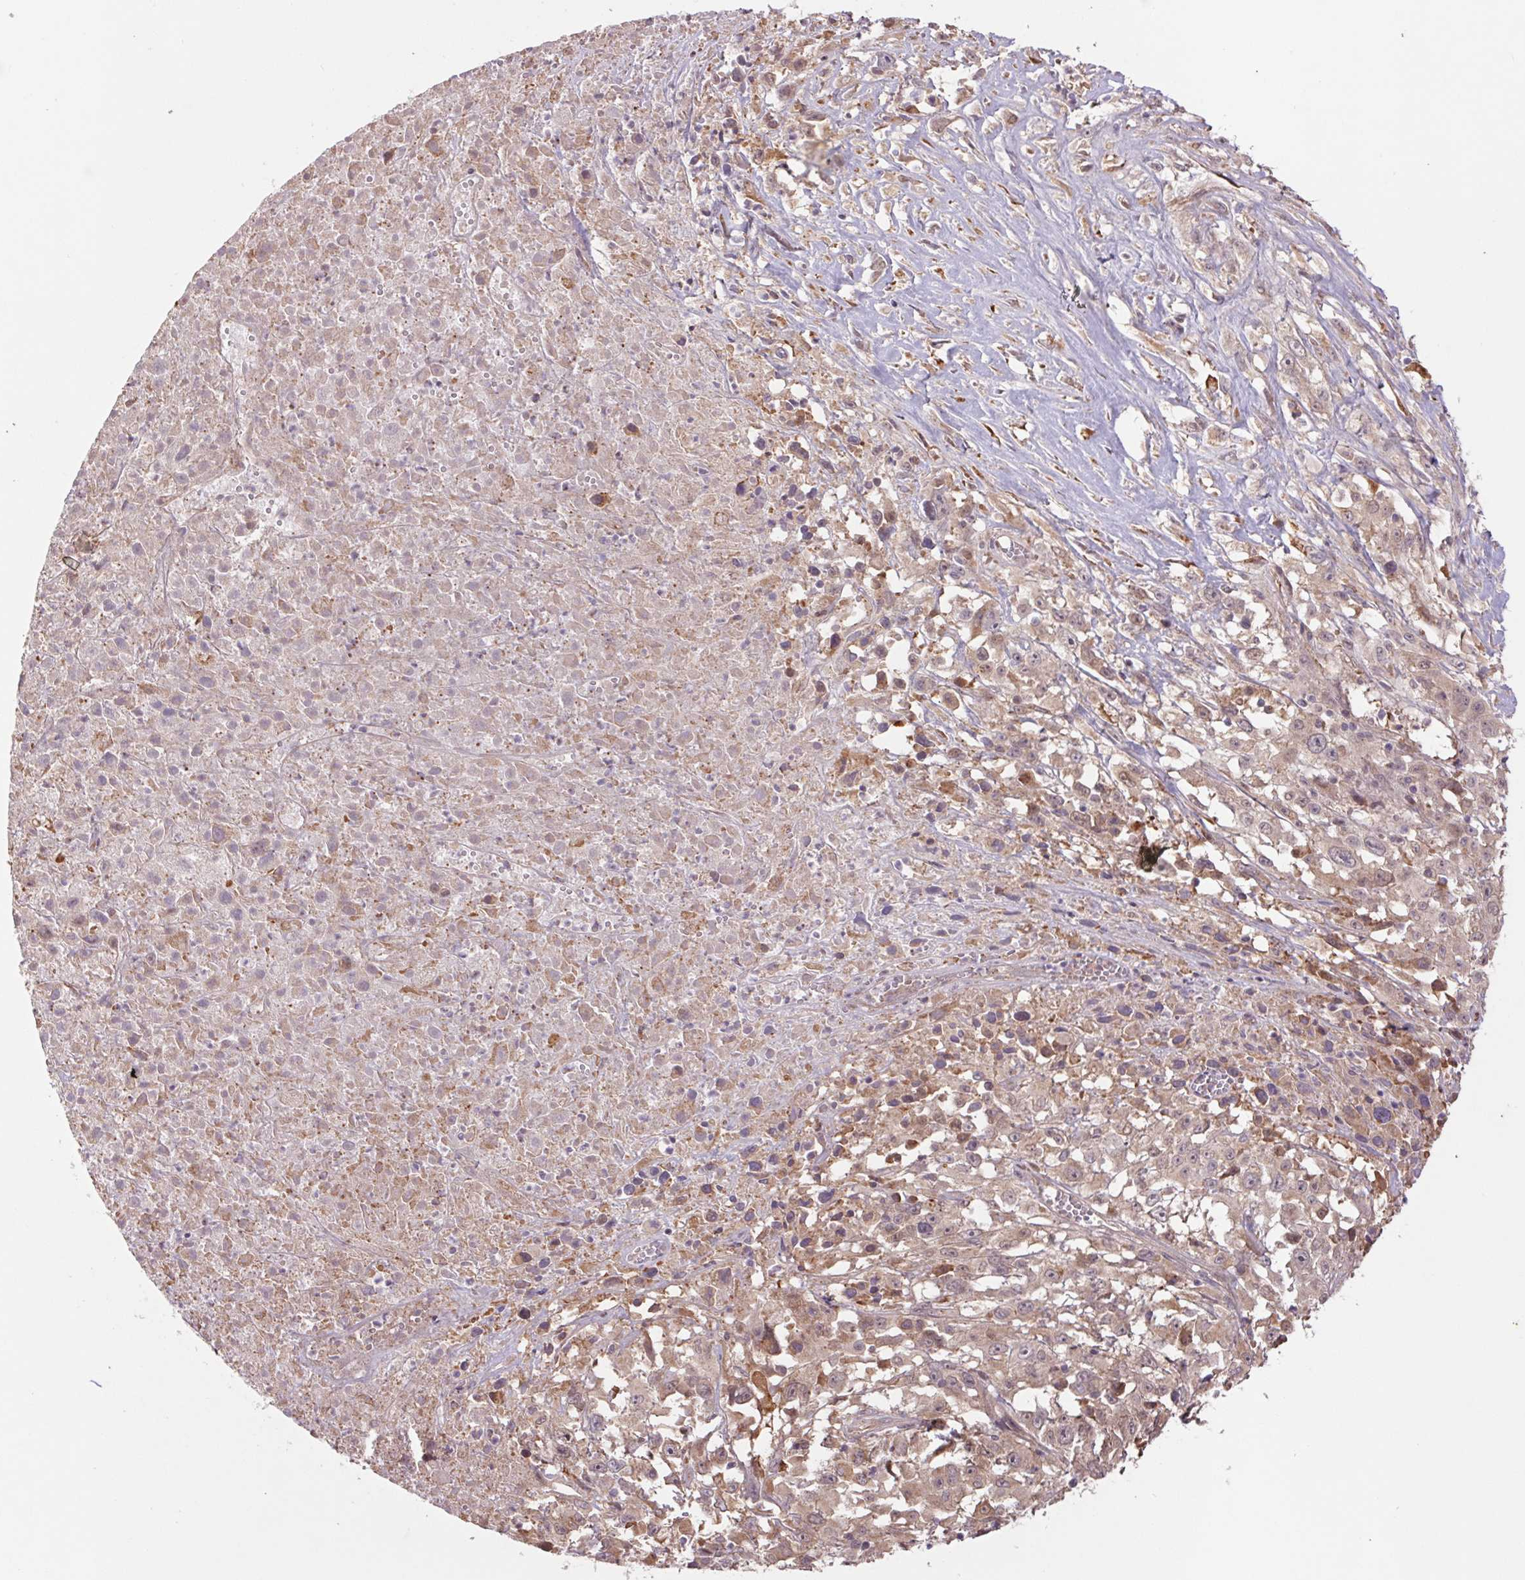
{"staining": {"intensity": "weak", "quantity": "25%-75%", "location": "cytoplasmic/membranous"}, "tissue": "melanoma", "cell_type": "Tumor cells", "image_type": "cancer", "snomed": [{"axis": "morphology", "description": "Malignant melanoma, Metastatic site"}, {"axis": "topography", "description": "Soft tissue"}], "caption": "Immunohistochemical staining of melanoma reveals weak cytoplasmic/membranous protein expression in about 25%-75% of tumor cells.", "gene": "RRM1", "patient": {"sex": "male", "age": 50}}